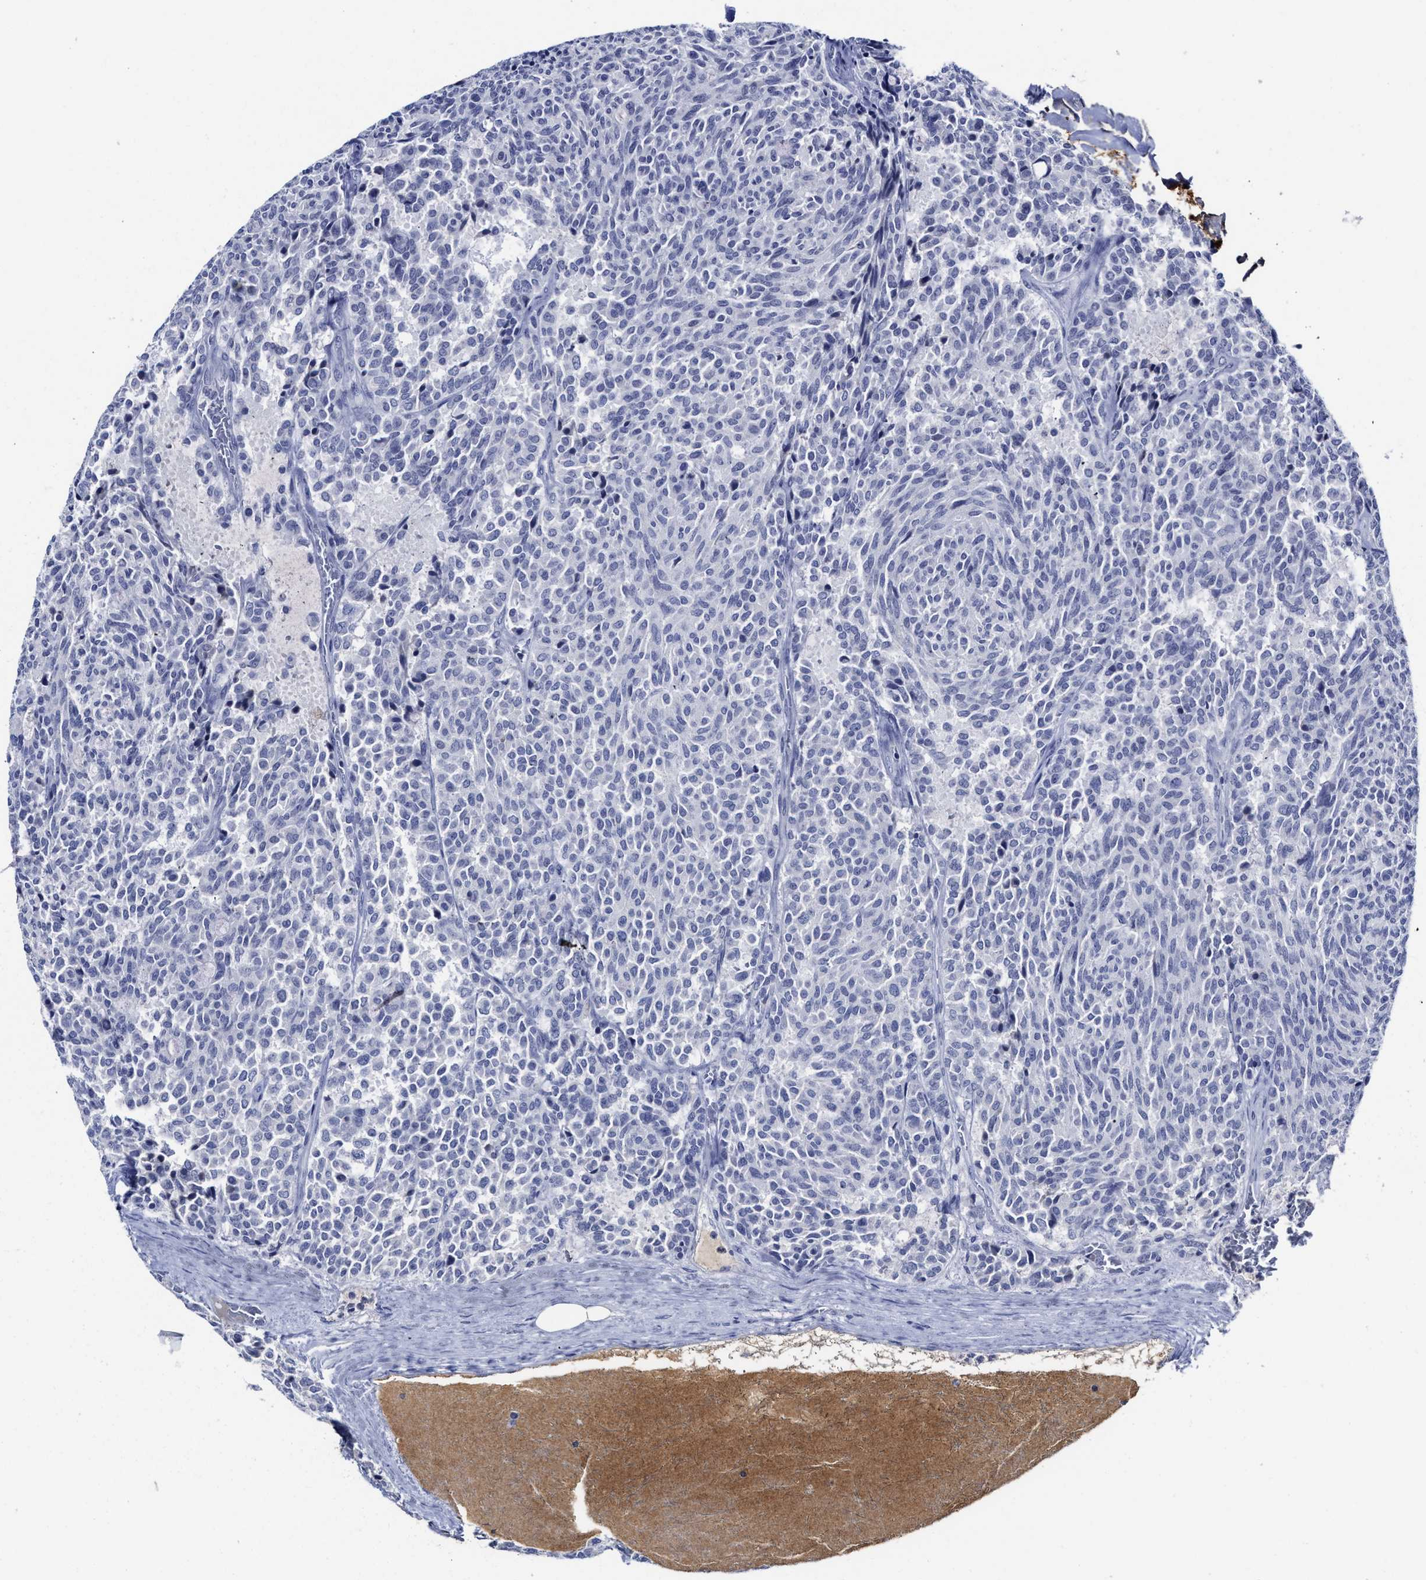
{"staining": {"intensity": "negative", "quantity": "none", "location": "none"}, "tissue": "carcinoid", "cell_type": "Tumor cells", "image_type": "cancer", "snomed": [{"axis": "morphology", "description": "Carcinoid, malignant, NOS"}, {"axis": "topography", "description": "Pancreas"}], "caption": "Carcinoid was stained to show a protein in brown. There is no significant staining in tumor cells.", "gene": "C2", "patient": {"sex": "female", "age": 54}}